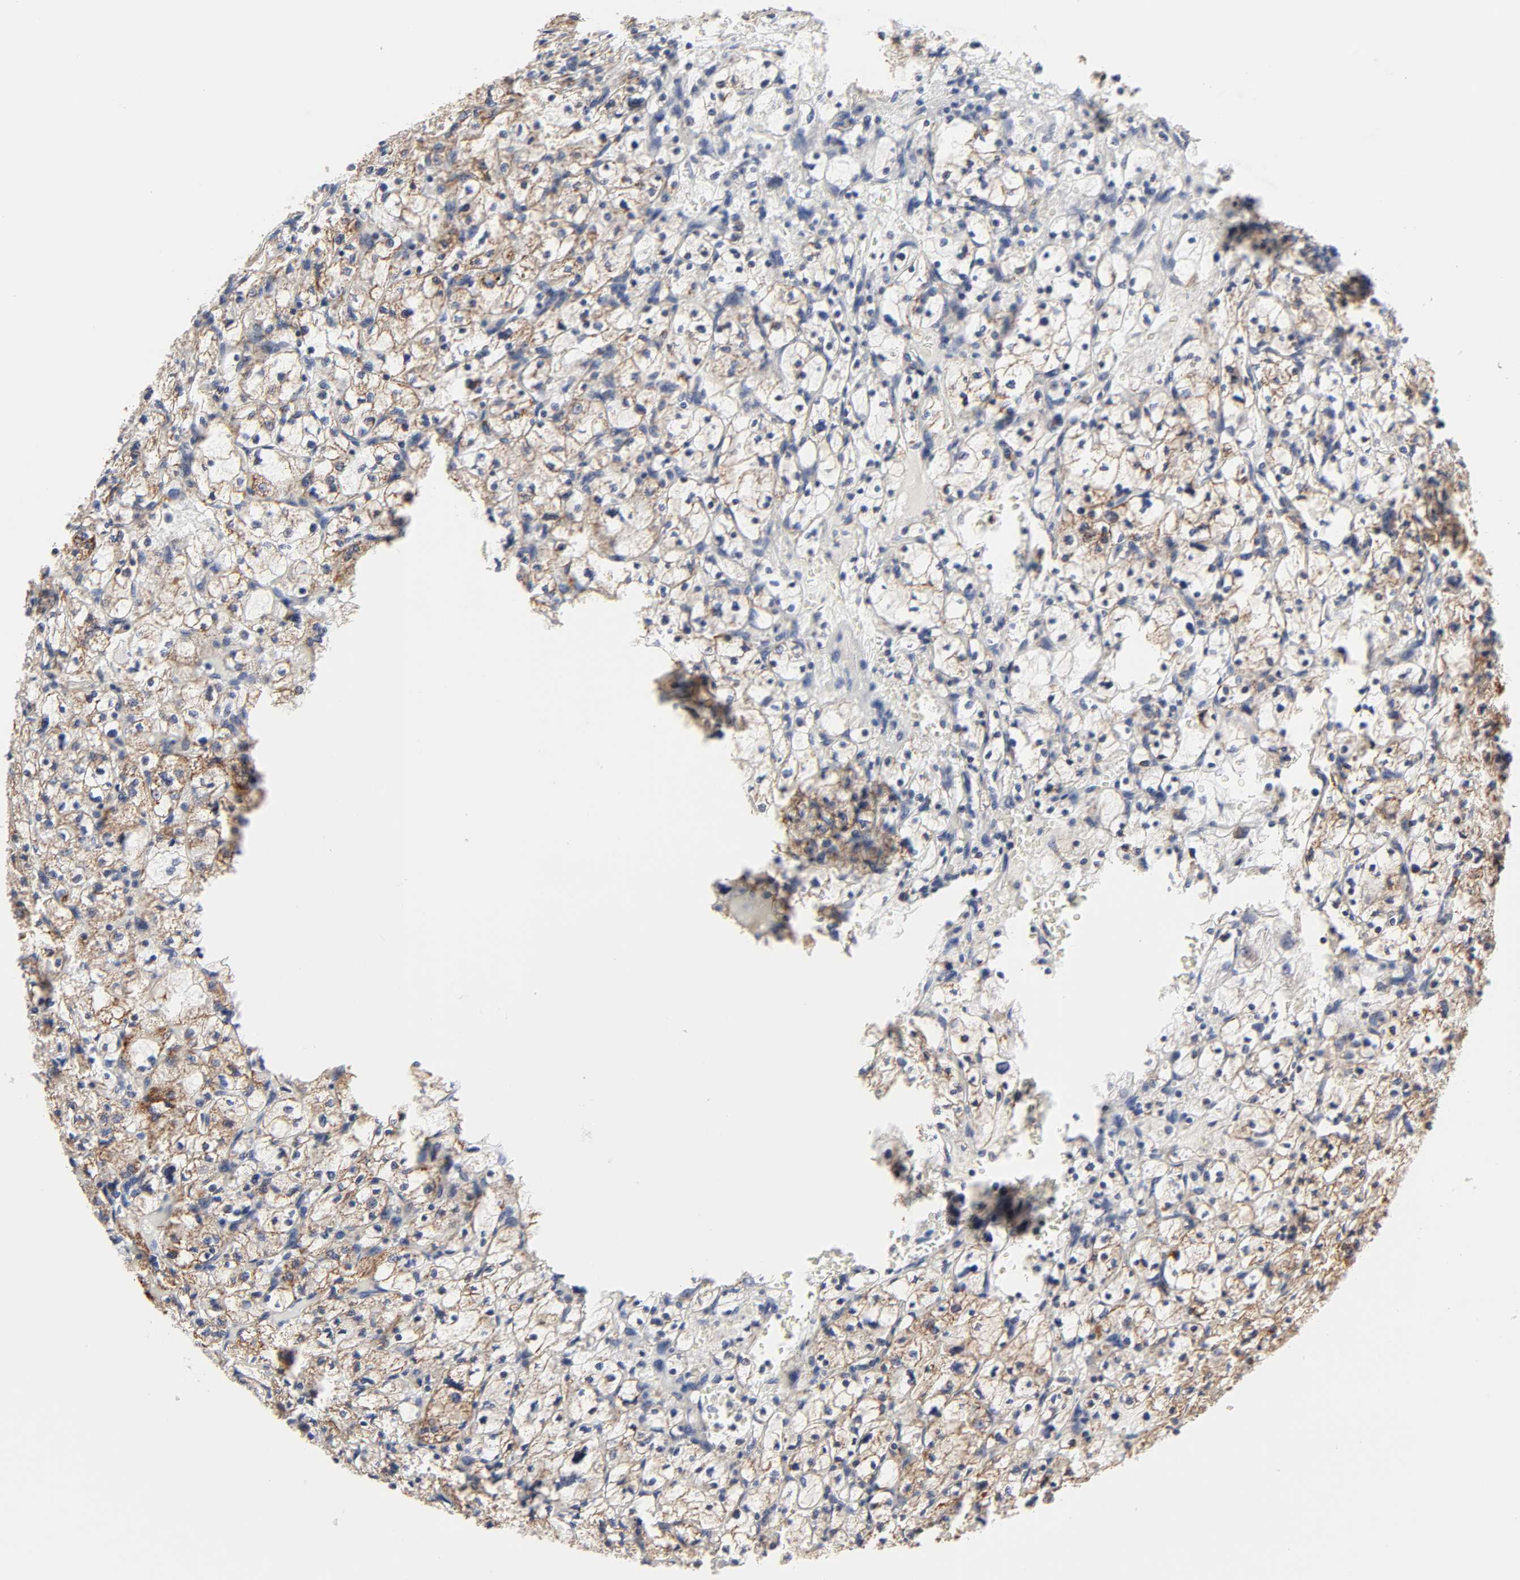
{"staining": {"intensity": "moderate", "quantity": ">75%", "location": "cytoplasmic/membranous"}, "tissue": "renal cancer", "cell_type": "Tumor cells", "image_type": "cancer", "snomed": [{"axis": "morphology", "description": "Adenocarcinoma, NOS"}, {"axis": "topography", "description": "Kidney"}], "caption": "Tumor cells reveal moderate cytoplasmic/membranous expression in about >75% of cells in renal adenocarcinoma.", "gene": "AUH", "patient": {"sex": "female", "age": 83}}